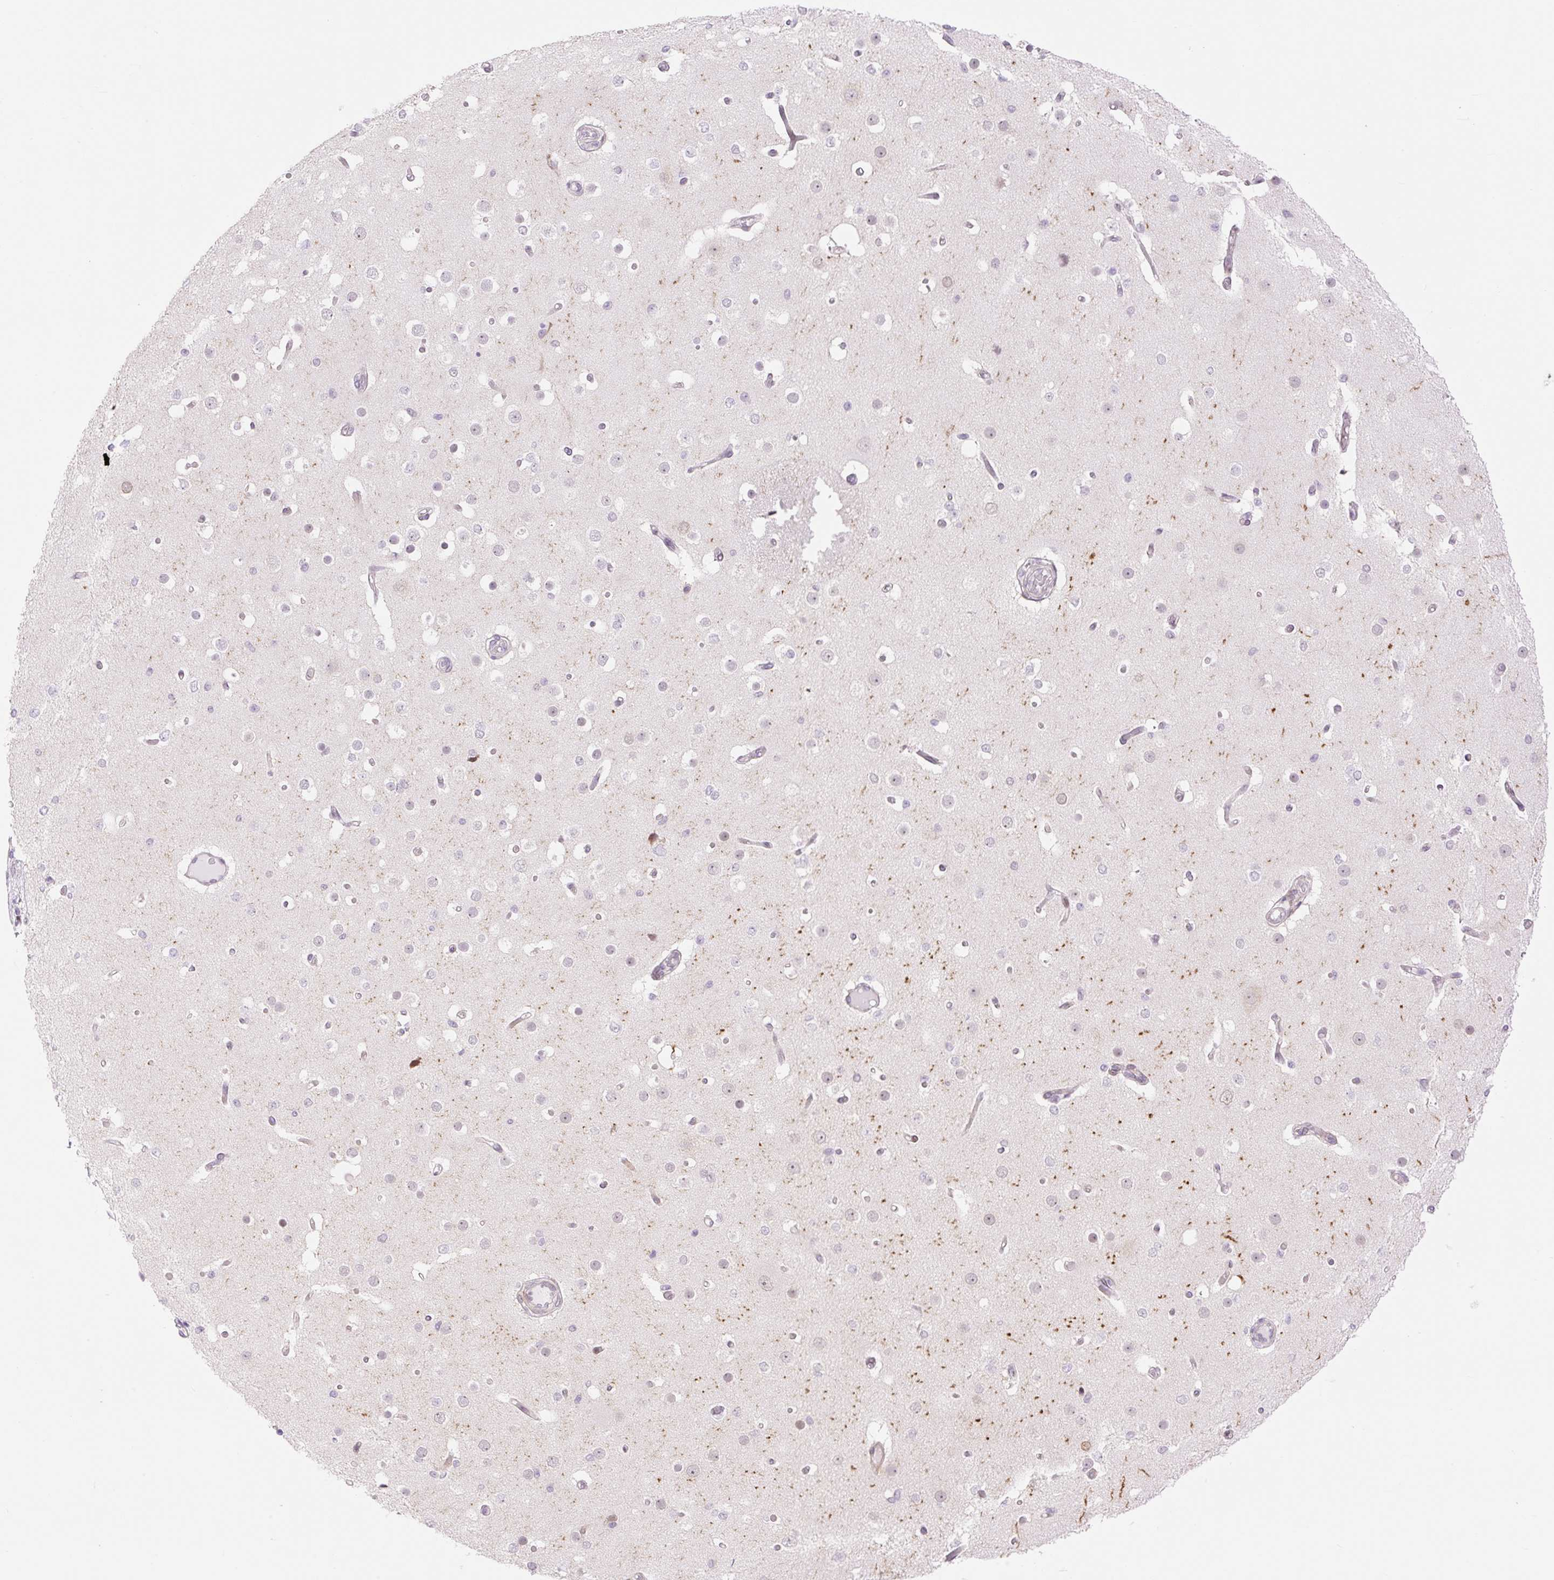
{"staining": {"intensity": "negative", "quantity": "none", "location": "none"}, "tissue": "cerebral cortex", "cell_type": "Endothelial cells", "image_type": "normal", "snomed": [{"axis": "morphology", "description": "Normal tissue, NOS"}, {"axis": "morphology", "description": "Inflammation, NOS"}, {"axis": "topography", "description": "Cerebral cortex"}], "caption": "DAB (3,3'-diaminobenzidine) immunohistochemical staining of benign human cerebral cortex shows no significant positivity in endothelial cells. The staining is performed using DAB brown chromogen with nuclei counter-stained in using hematoxylin.", "gene": "ENSG00000264668", "patient": {"sex": "male", "age": 6}}